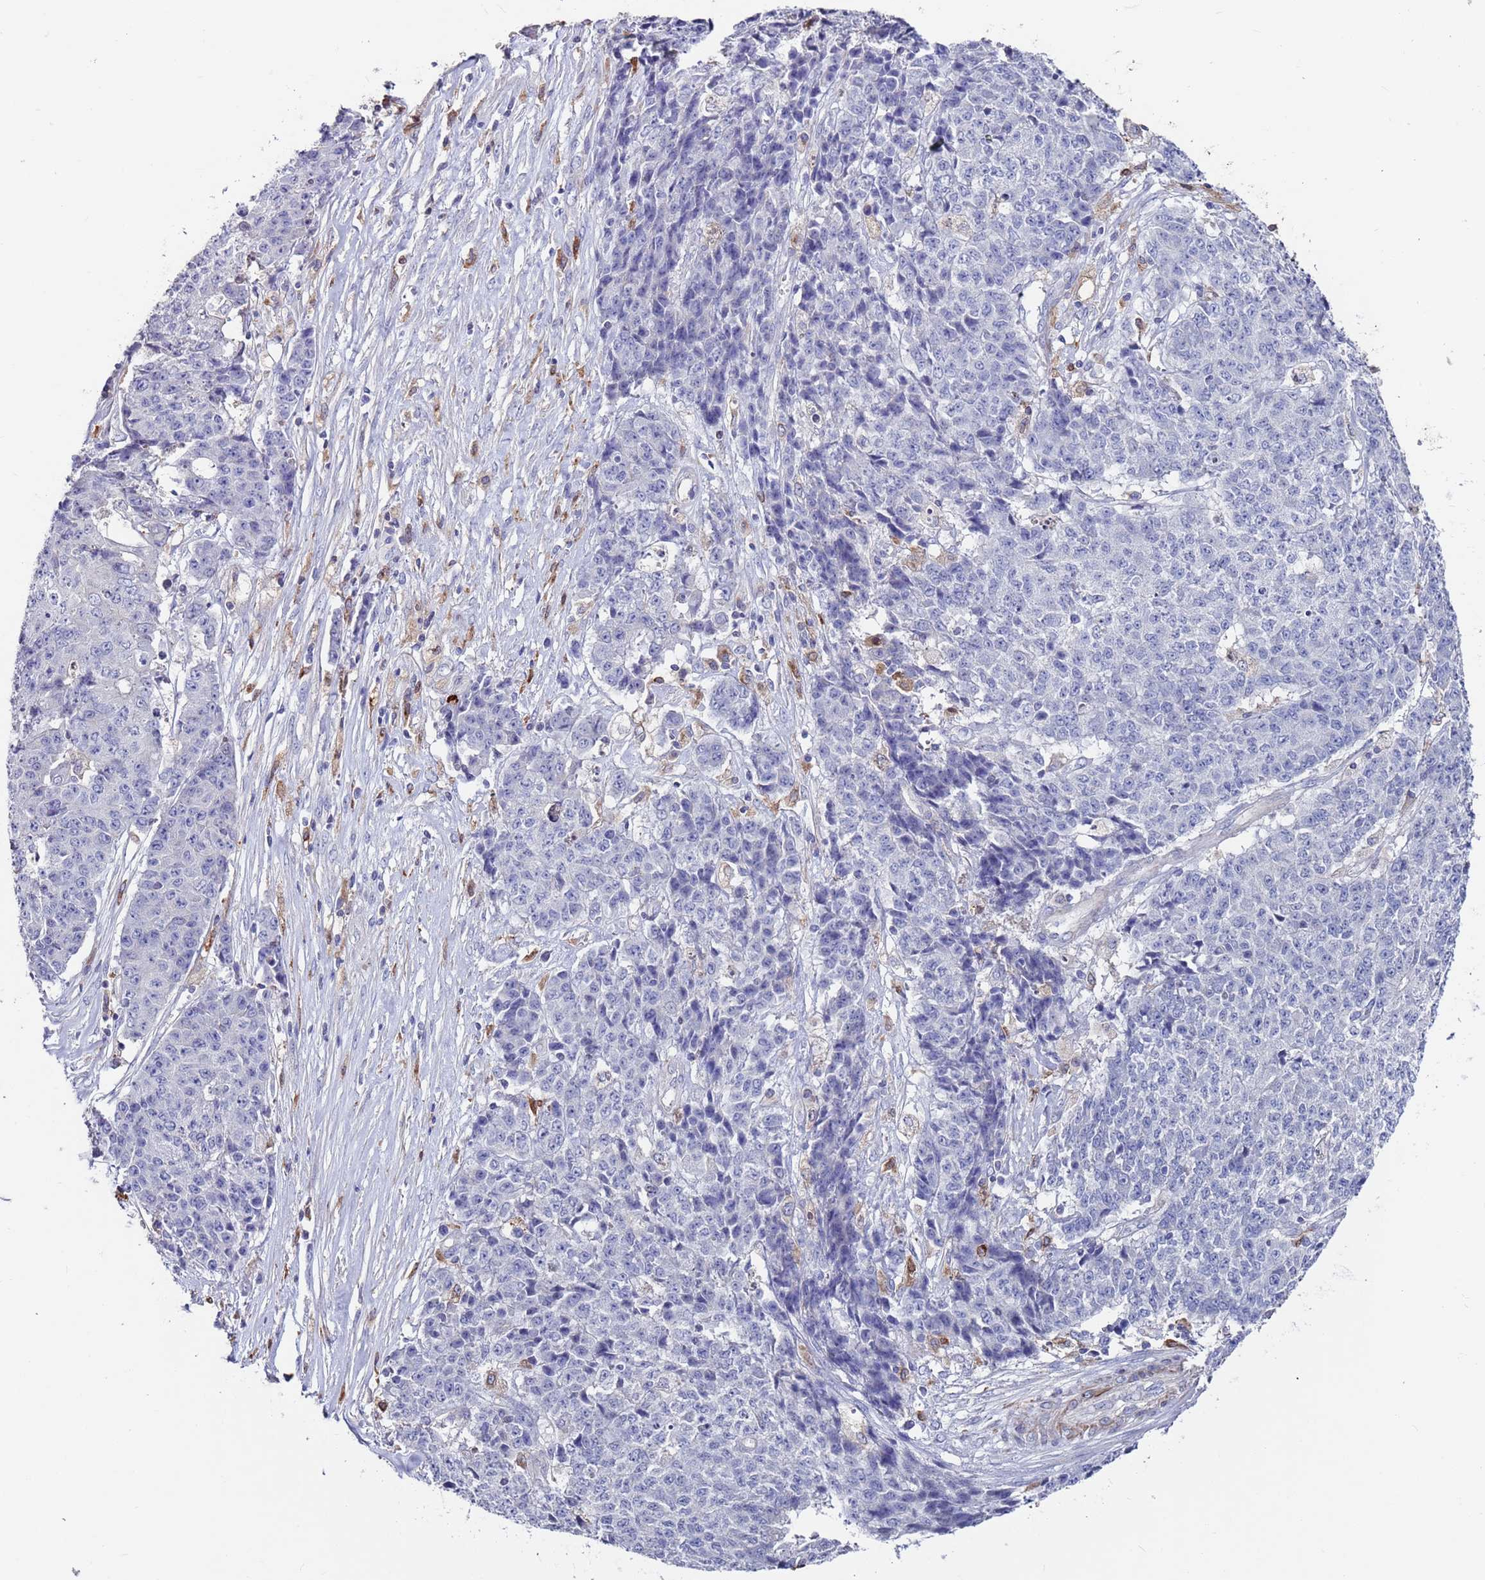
{"staining": {"intensity": "negative", "quantity": "none", "location": "none"}, "tissue": "ovarian cancer", "cell_type": "Tumor cells", "image_type": "cancer", "snomed": [{"axis": "morphology", "description": "Carcinoma, endometroid"}, {"axis": "topography", "description": "Ovary"}], "caption": "Endometroid carcinoma (ovarian) stained for a protein using immunohistochemistry (IHC) shows no staining tumor cells.", "gene": "GREB1L", "patient": {"sex": "female", "age": 42}}